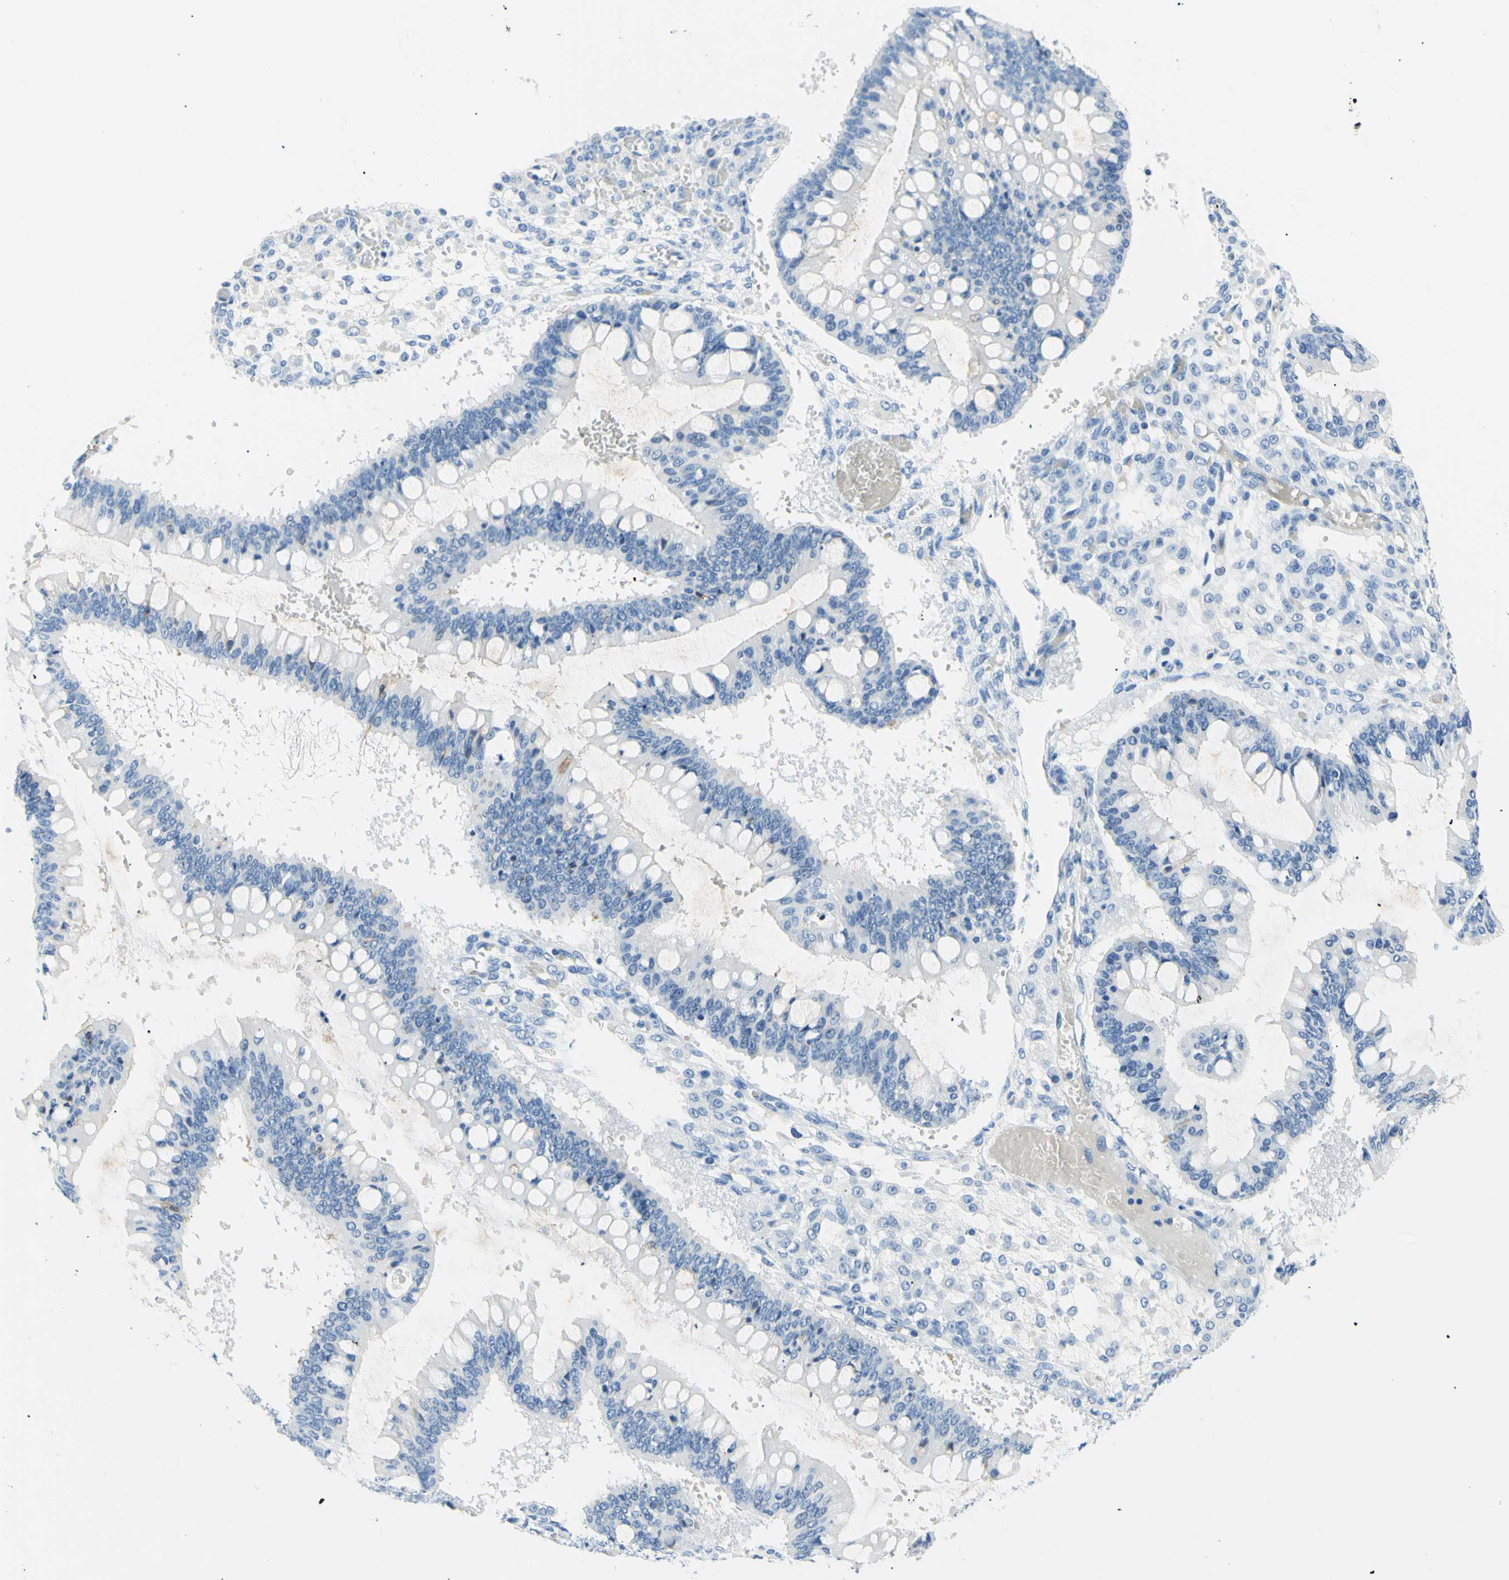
{"staining": {"intensity": "negative", "quantity": "none", "location": "none"}, "tissue": "ovarian cancer", "cell_type": "Tumor cells", "image_type": "cancer", "snomed": [{"axis": "morphology", "description": "Cystadenocarcinoma, mucinous, NOS"}, {"axis": "topography", "description": "Ovary"}], "caption": "DAB immunohistochemical staining of ovarian cancer (mucinous cystadenocarcinoma) demonstrates no significant positivity in tumor cells.", "gene": "HPCA", "patient": {"sex": "female", "age": 73}}